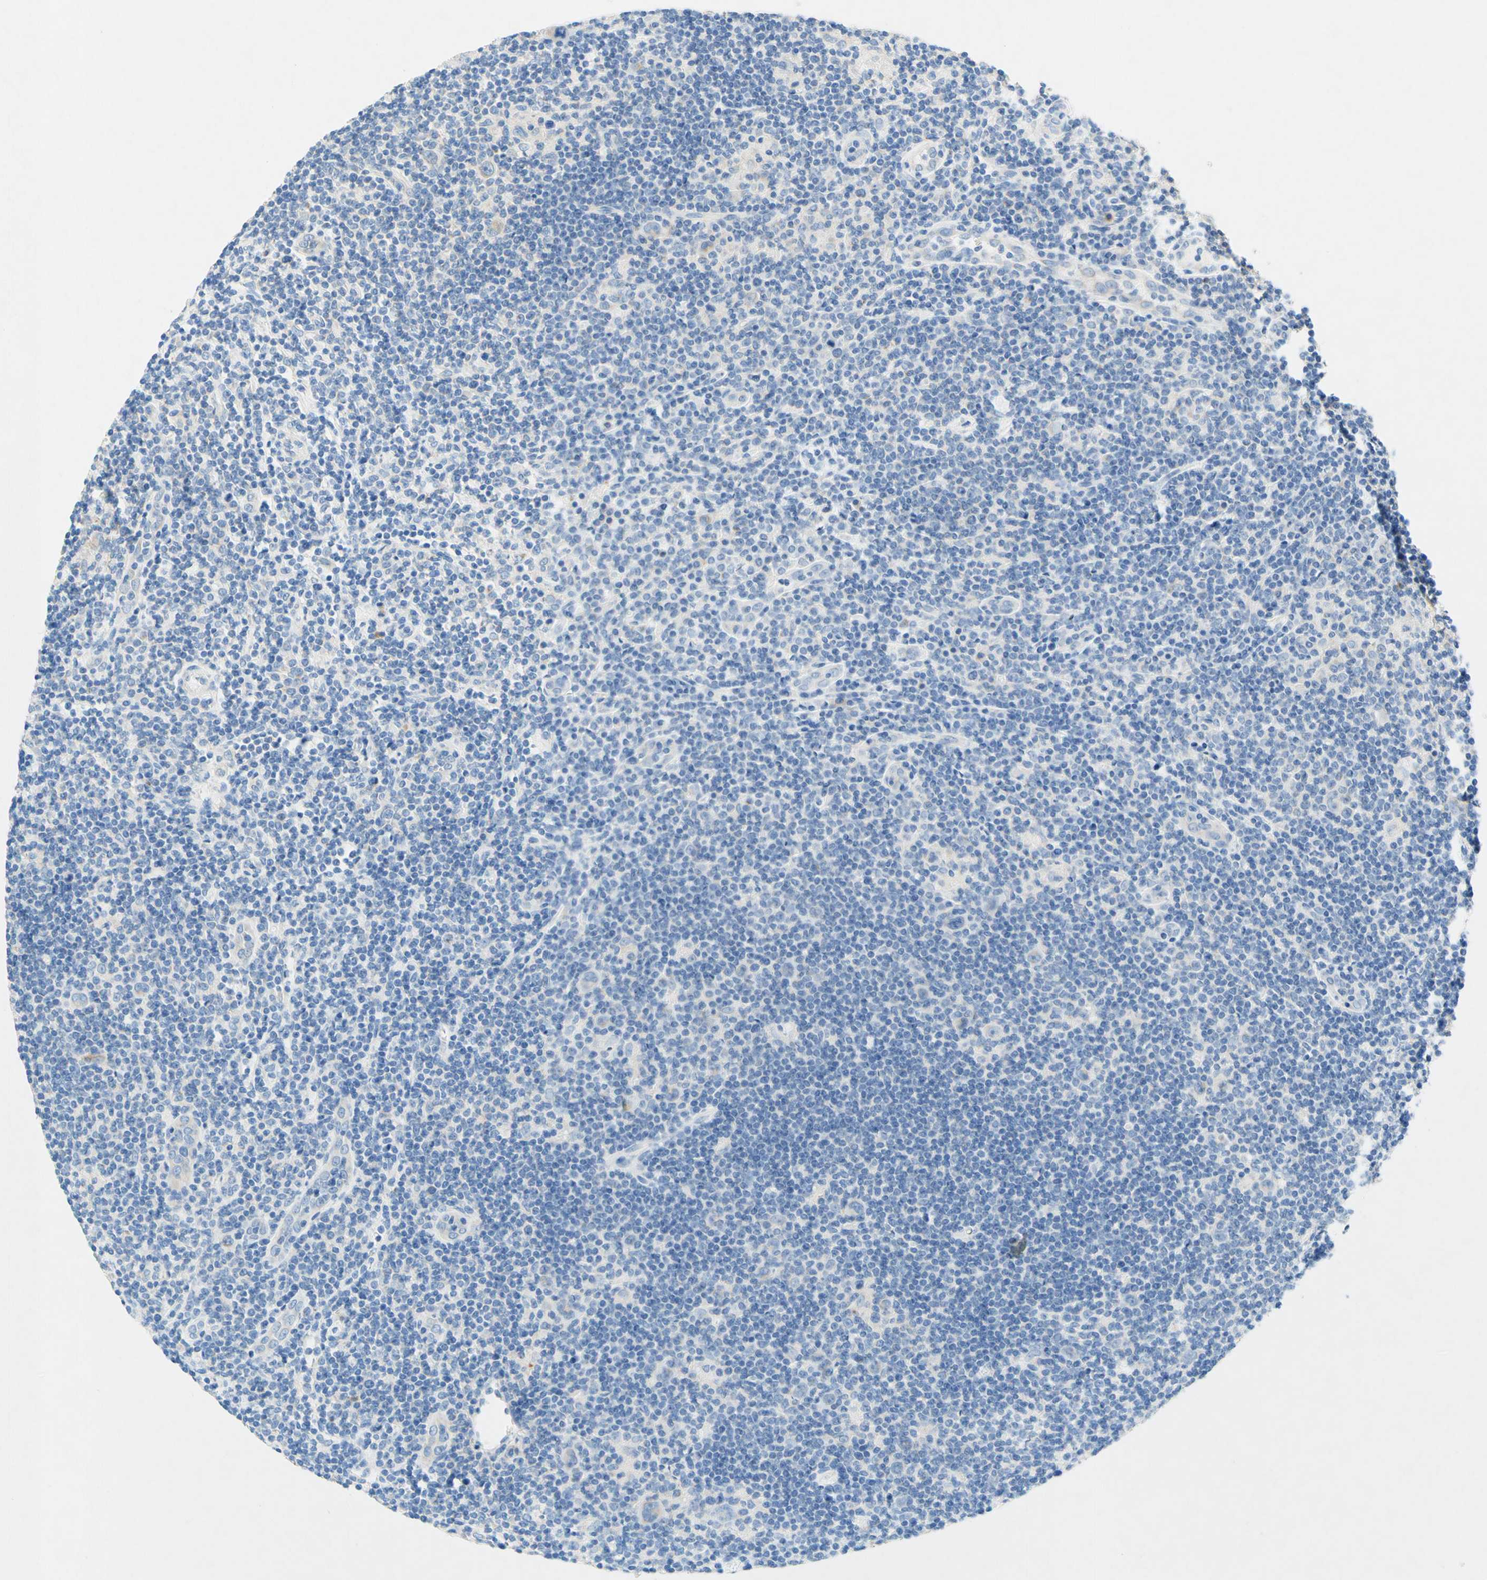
{"staining": {"intensity": "negative", "quantity": "none", "location": "none"}, "tissue": "lymphoma", "cell_type": "Tumor cells", "image_type": "cancer", "snomed": [{"axis": "morphology", "description": "Hodgkin's disease, NOS"}, {"axis": "topography", "description": "Lymph node"}], "caption": "A high-resolution image shows immunohistochemistry staining of lymphoma, which shows no significant positivity in tumor cells. (Brightfield microscopy of DAB IHC at high magnification).", "gene": "SLC46A1", "patient": {"sex": "female", "age": 57}}